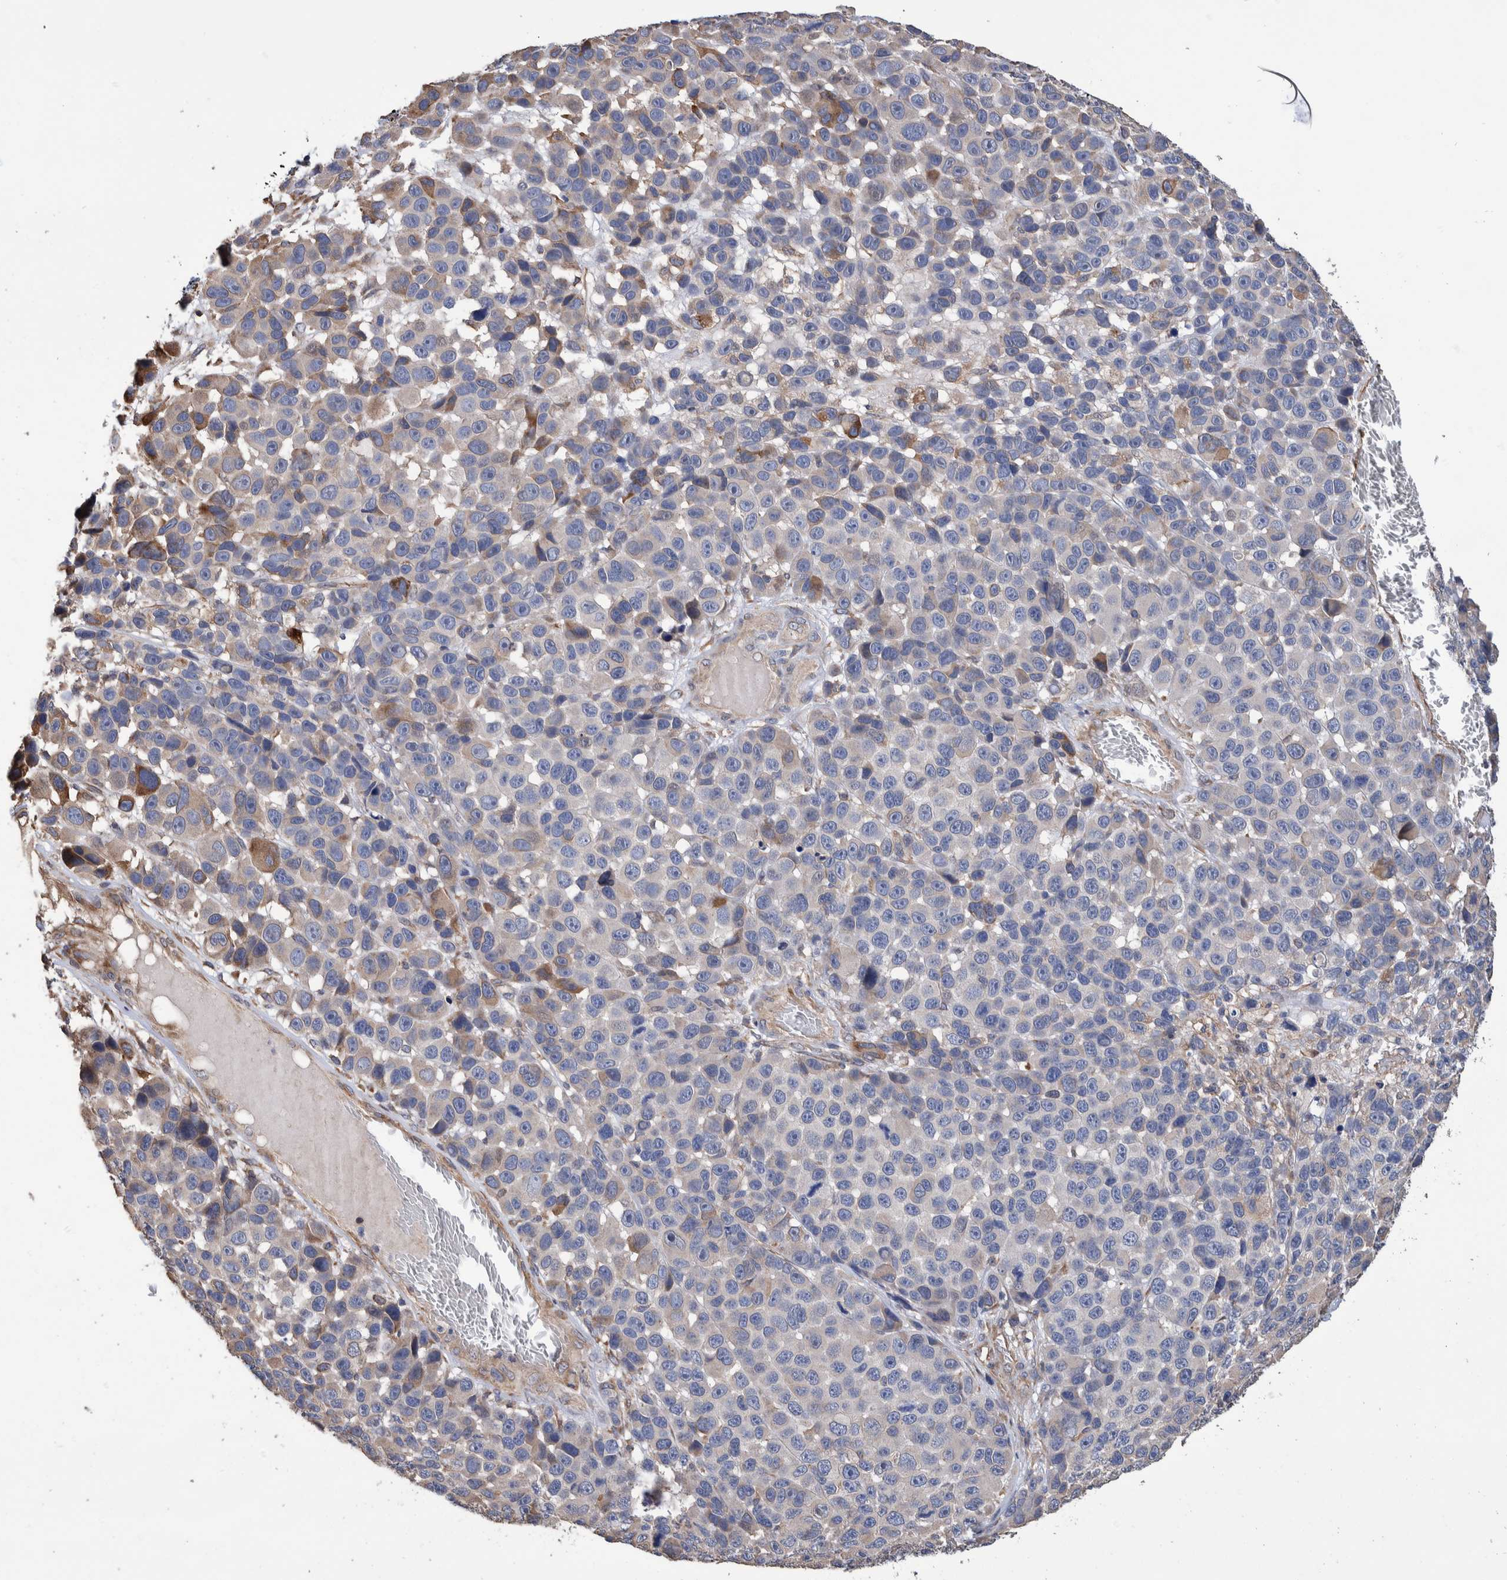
{"staining": {"intensity": "negative", "quantity": "none", "location": "none"}, "tissue": "melanoma", "cell_type": "Tumor cells", "image_type": "cancer", "snomed": [{"axis": "morphology", "description": "Malignant melanoma, NOS"}, {"axis": "topography", "description": "Skin"}], "caption": "The histopathology image displays no significant expression in tumor cells of melanoma. (Stains: DAB (3,3'-diaminobenzidine) immunohistochemistry (IHC) with hematoxylin counter stain, Microscopy: brightfield microscopy at high magnification).", "gene": "SLC45A4", "patient": {"sex": "male", "age": 53}}